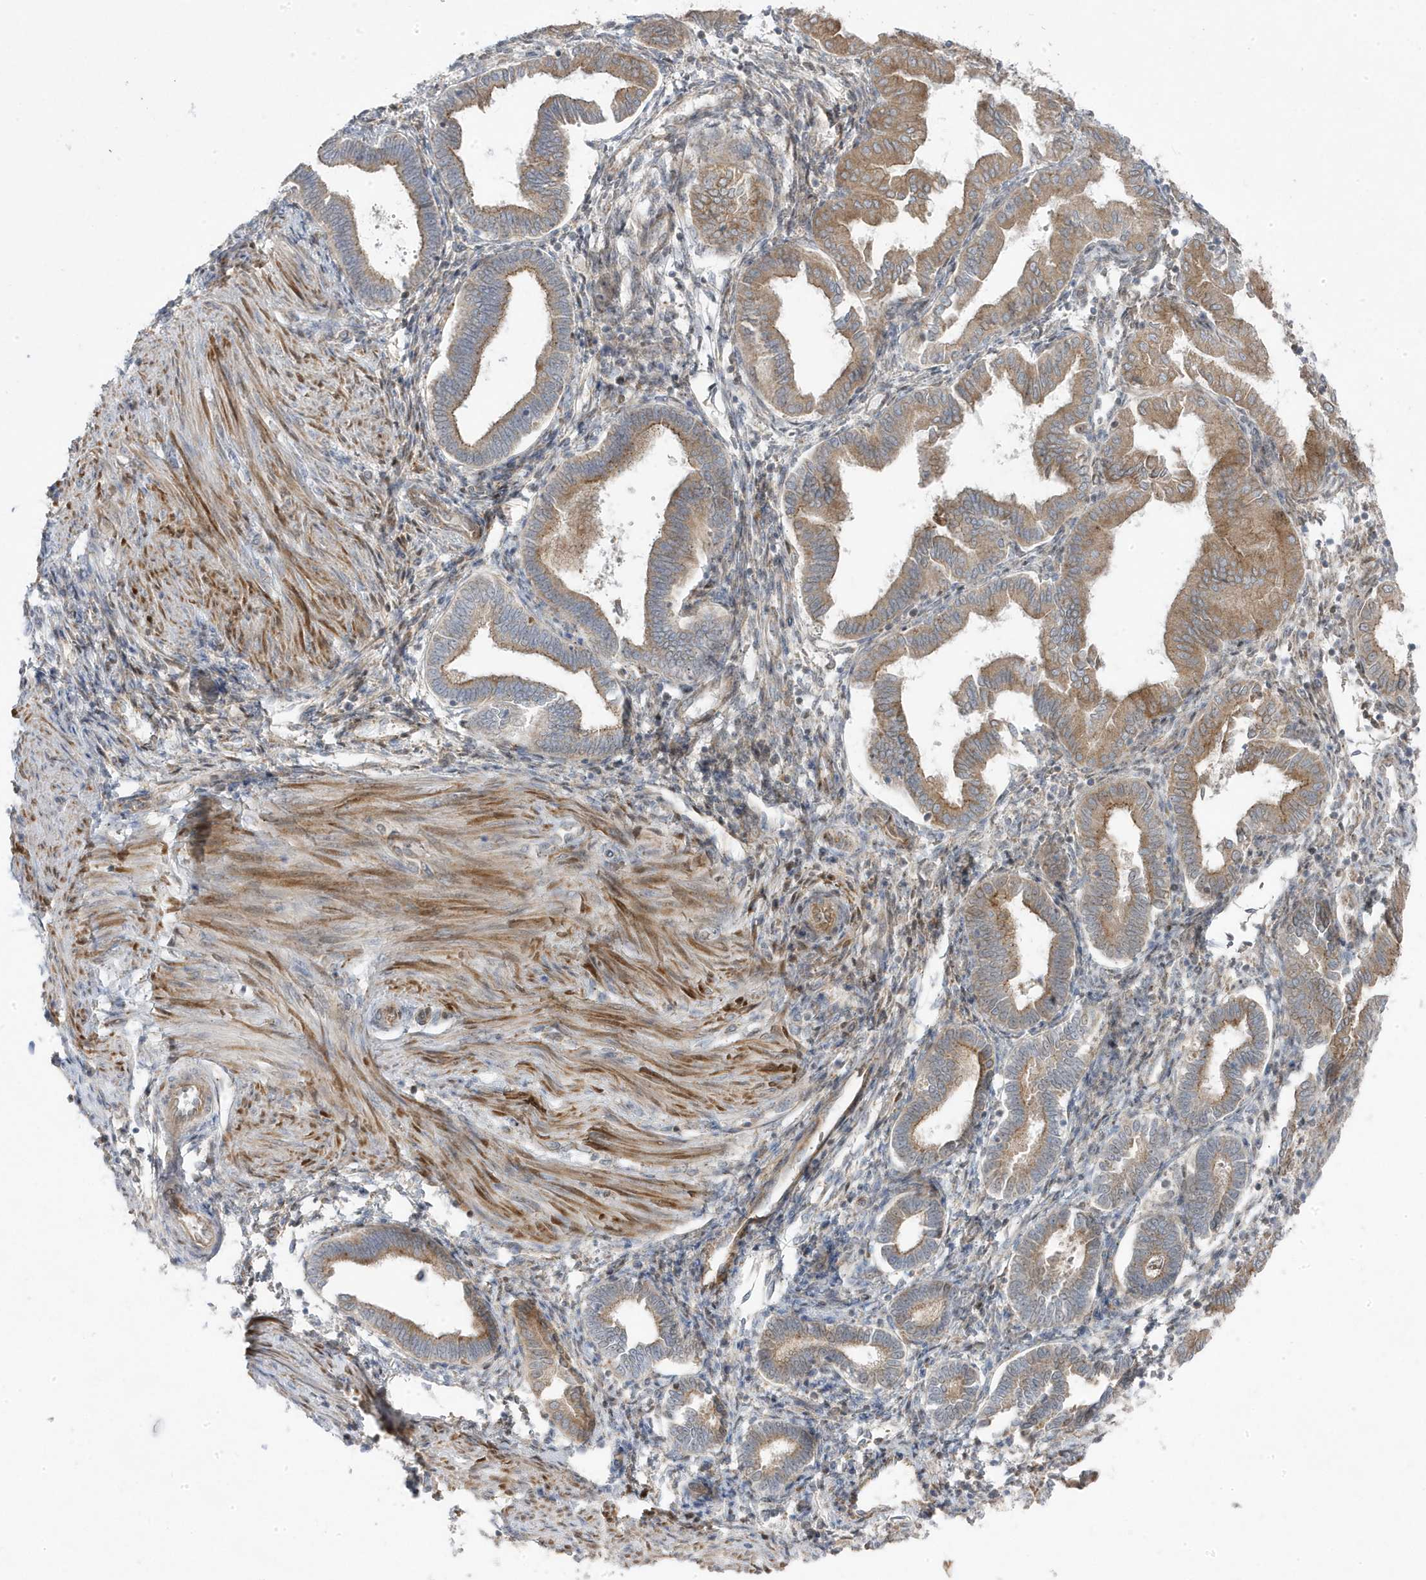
{"staining": {"intensity": "negative", "quantity": "none", "location": "none"}, "tissue": "endometrium", "cell_type": "Cells in endometrial stroma", "image_type": "normal", "snomed": [{"axis": "morphology", "description": "Normal tissue, NOS"}, {"axis": "topography", "description": "Endometrium"}], "caption": "IHC micrograph of unremarkable human endometrium stained for a protein (brown), which exhibits no positivity in cells in endometrial stroma. Nuclei are stained in blue.", "gene": "ZNF654", "patient": {"sex": "female", "age": 53}}